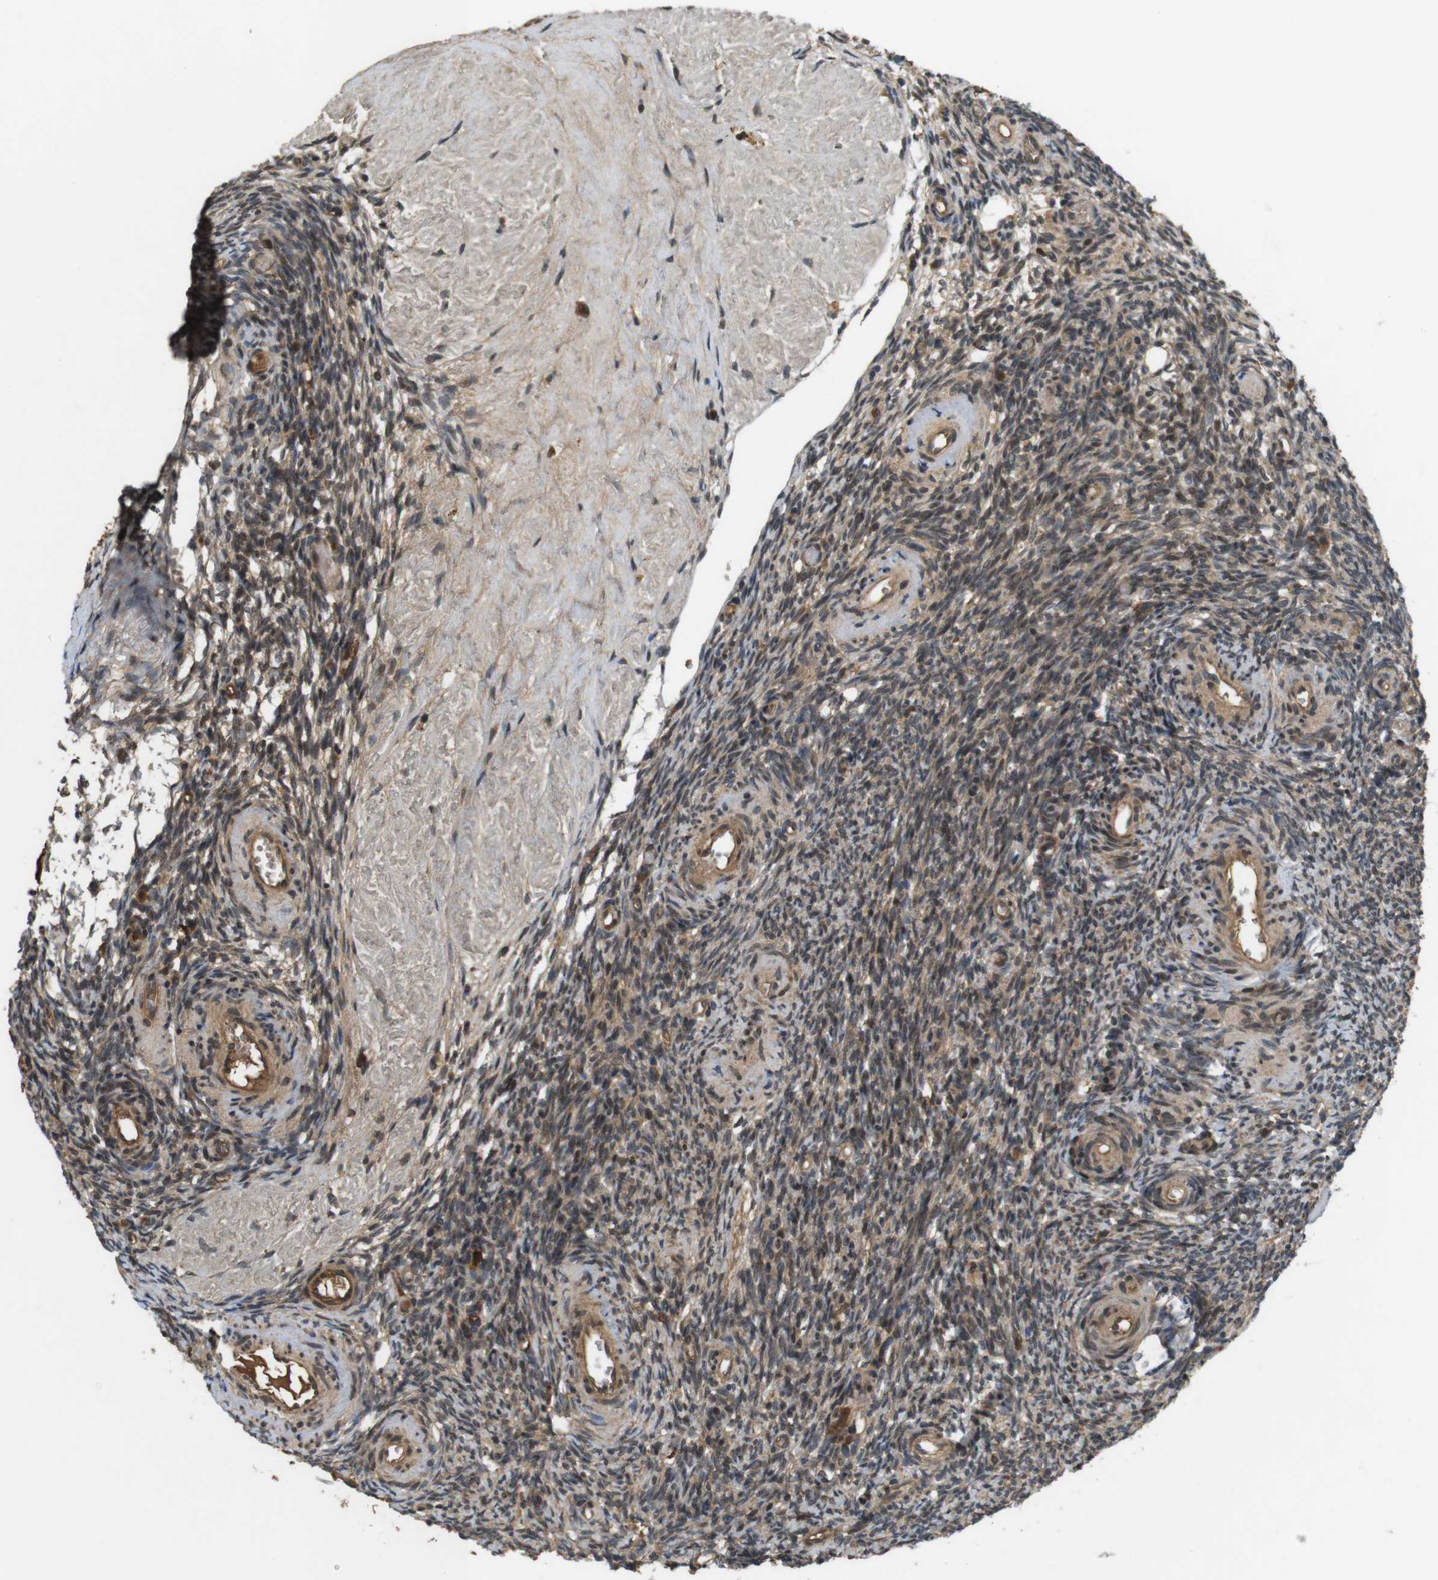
{"staining": {"intensity": "moderate", "quantity": ">75%", "location": "cytoplasmic/membranous"}, "tissue": "ovary", "cell_type": "Ovarian stroma cells", "image_type": "normal", "snomed": [{"axis": "morphology", "description": "Normal tissue, NOS"}, {"axis": "topography", "description": "Ovary"}], "caption": "This micrograph demonstrates IHC staining of normal human ovary, with medium moderate cytoplasmic/membranous expression in about >75% of ovarian stroma cells.", "gene": "NFKBIE", "patient": {"sex": "female", "age": 35}}